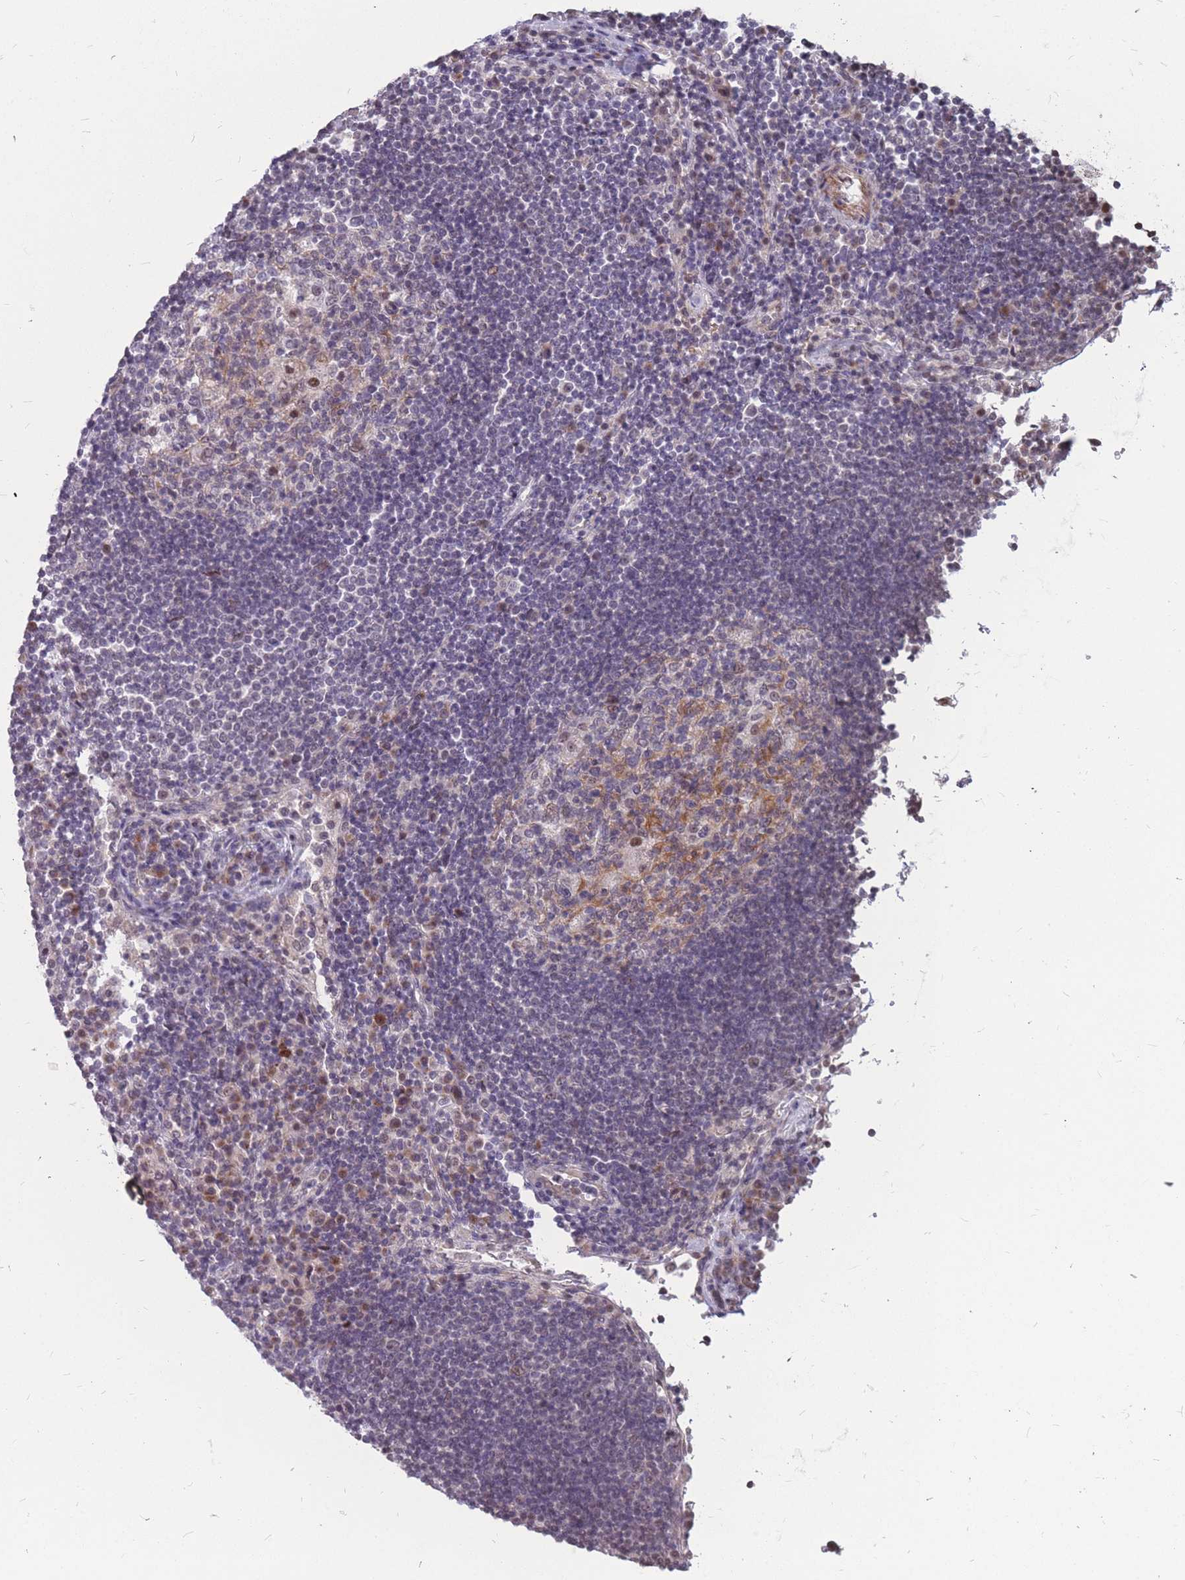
{"staining": {"intensity": "moderate", "quantity": "<25%", "location": "nuclear"}, "tissue": "lymph node", "cell_type": "Germinal center cells", "image_type": "normal", "snomed": [{"axis": "morphology", "description": "Normal tissue, NOS"}, {"axis": "topography", "description": "Lymph node"}], "caption": "Moderate nuclear protein expression is present in approximately <25% of germinal center cells in lymph node.", "gene": "ADD2", "patient": {"sex": "female", "age": 53}}